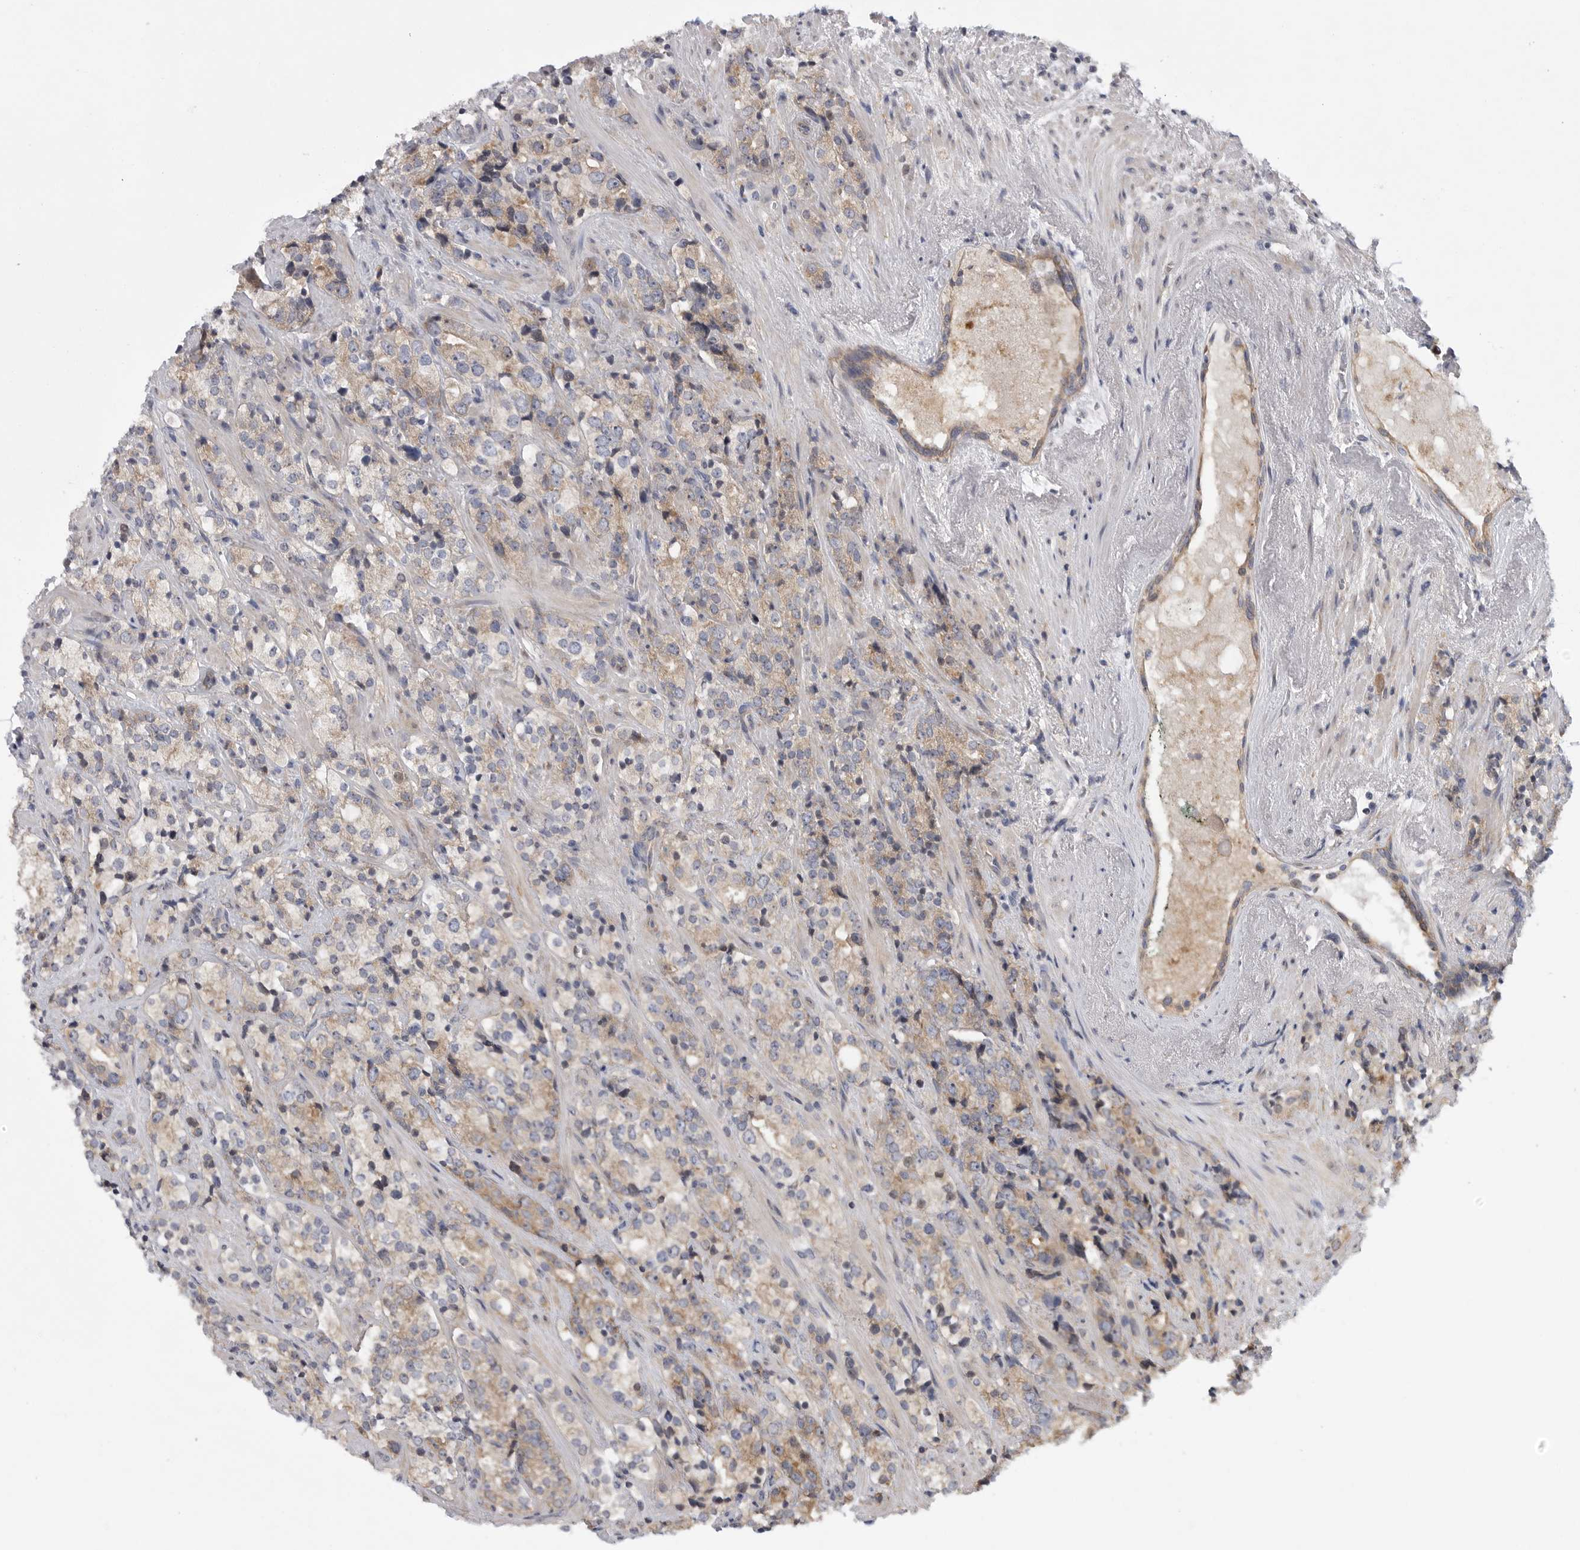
{"staining": {"intensity": "weak", "quantity": "25%-75%", "location": "cytoplasmic/membranous"}, "tissue": "prostate cancer", "cell_type": "Tumor cells", "image_type": "cancer", "snomed": [{"axis": "morphology", "description": "Adenocarcinoma, High grade"}, {"axis": "topography", "description": "Prostate"}], "caption": "Immunohistochemistry (IHC) micrograph of human prostate adenocarcinoma (high-grade) stained for a protein (brown), which shows low levels of weak cytoplasmic/membranous positivity in approximately 25%-75% of tumor cells.", "gene": "FBXO43", "patient": {"sex": "male", "age": 71}}